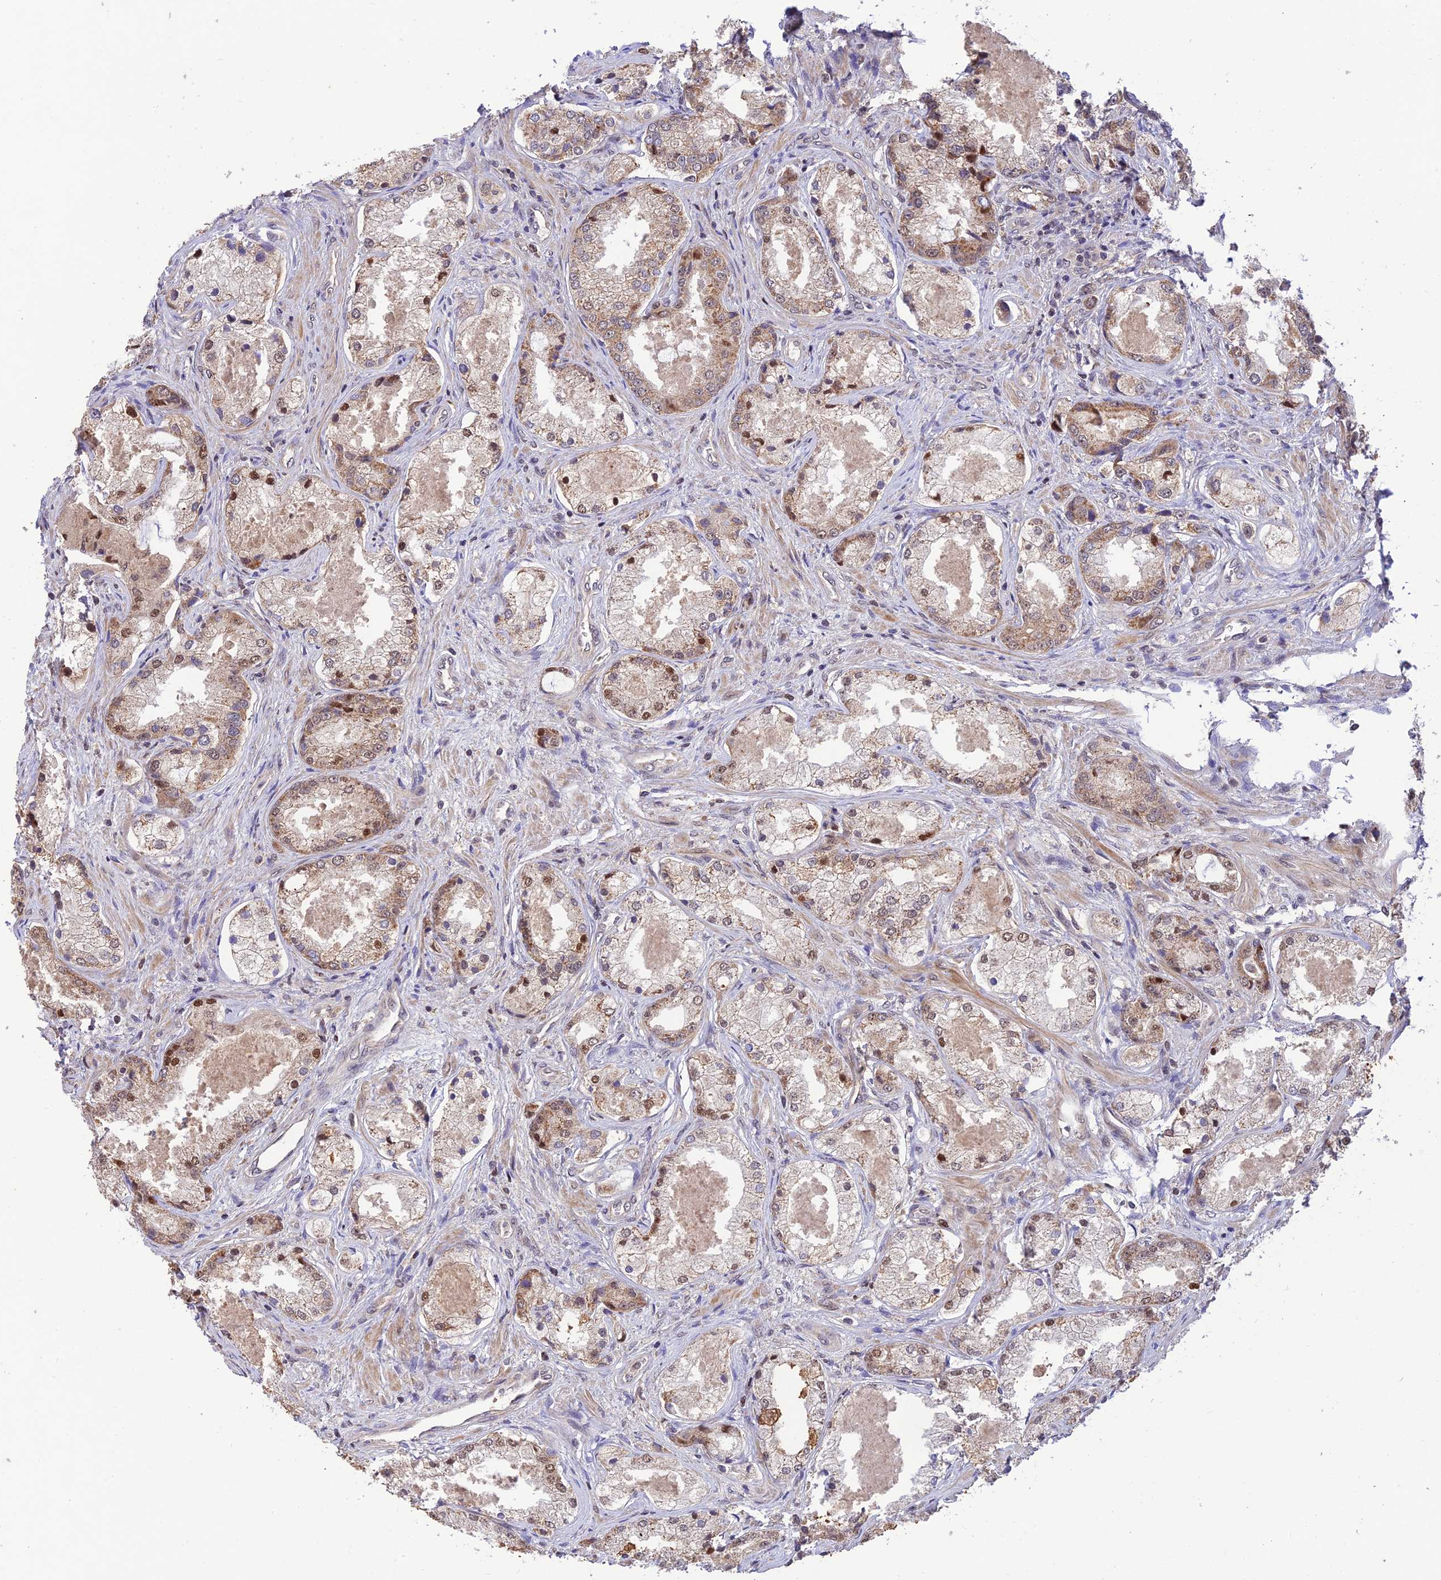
{"staining": {"intensity": "moderate", "quantity": ">75%", "location": "cytoplasmic/membranous"}, "tissue": "prostate cancer", "cell_type": "Tumor cells", "image_type": "cancer", "snomed": [{"axis": "morphology", "description": "Adenocarcinoma, Low grade"}, {"axis": "topography", "description": "Prostate"}], "caption": "Immunohistochemical staining of adenocarcinoma (low-grade) (prostate) displays moderate cytoplasmic/membranous protein positivity in approximately >75% of tumor cells.", "gene": "REV1", "patient": {"sex": "male", "age": 68}}